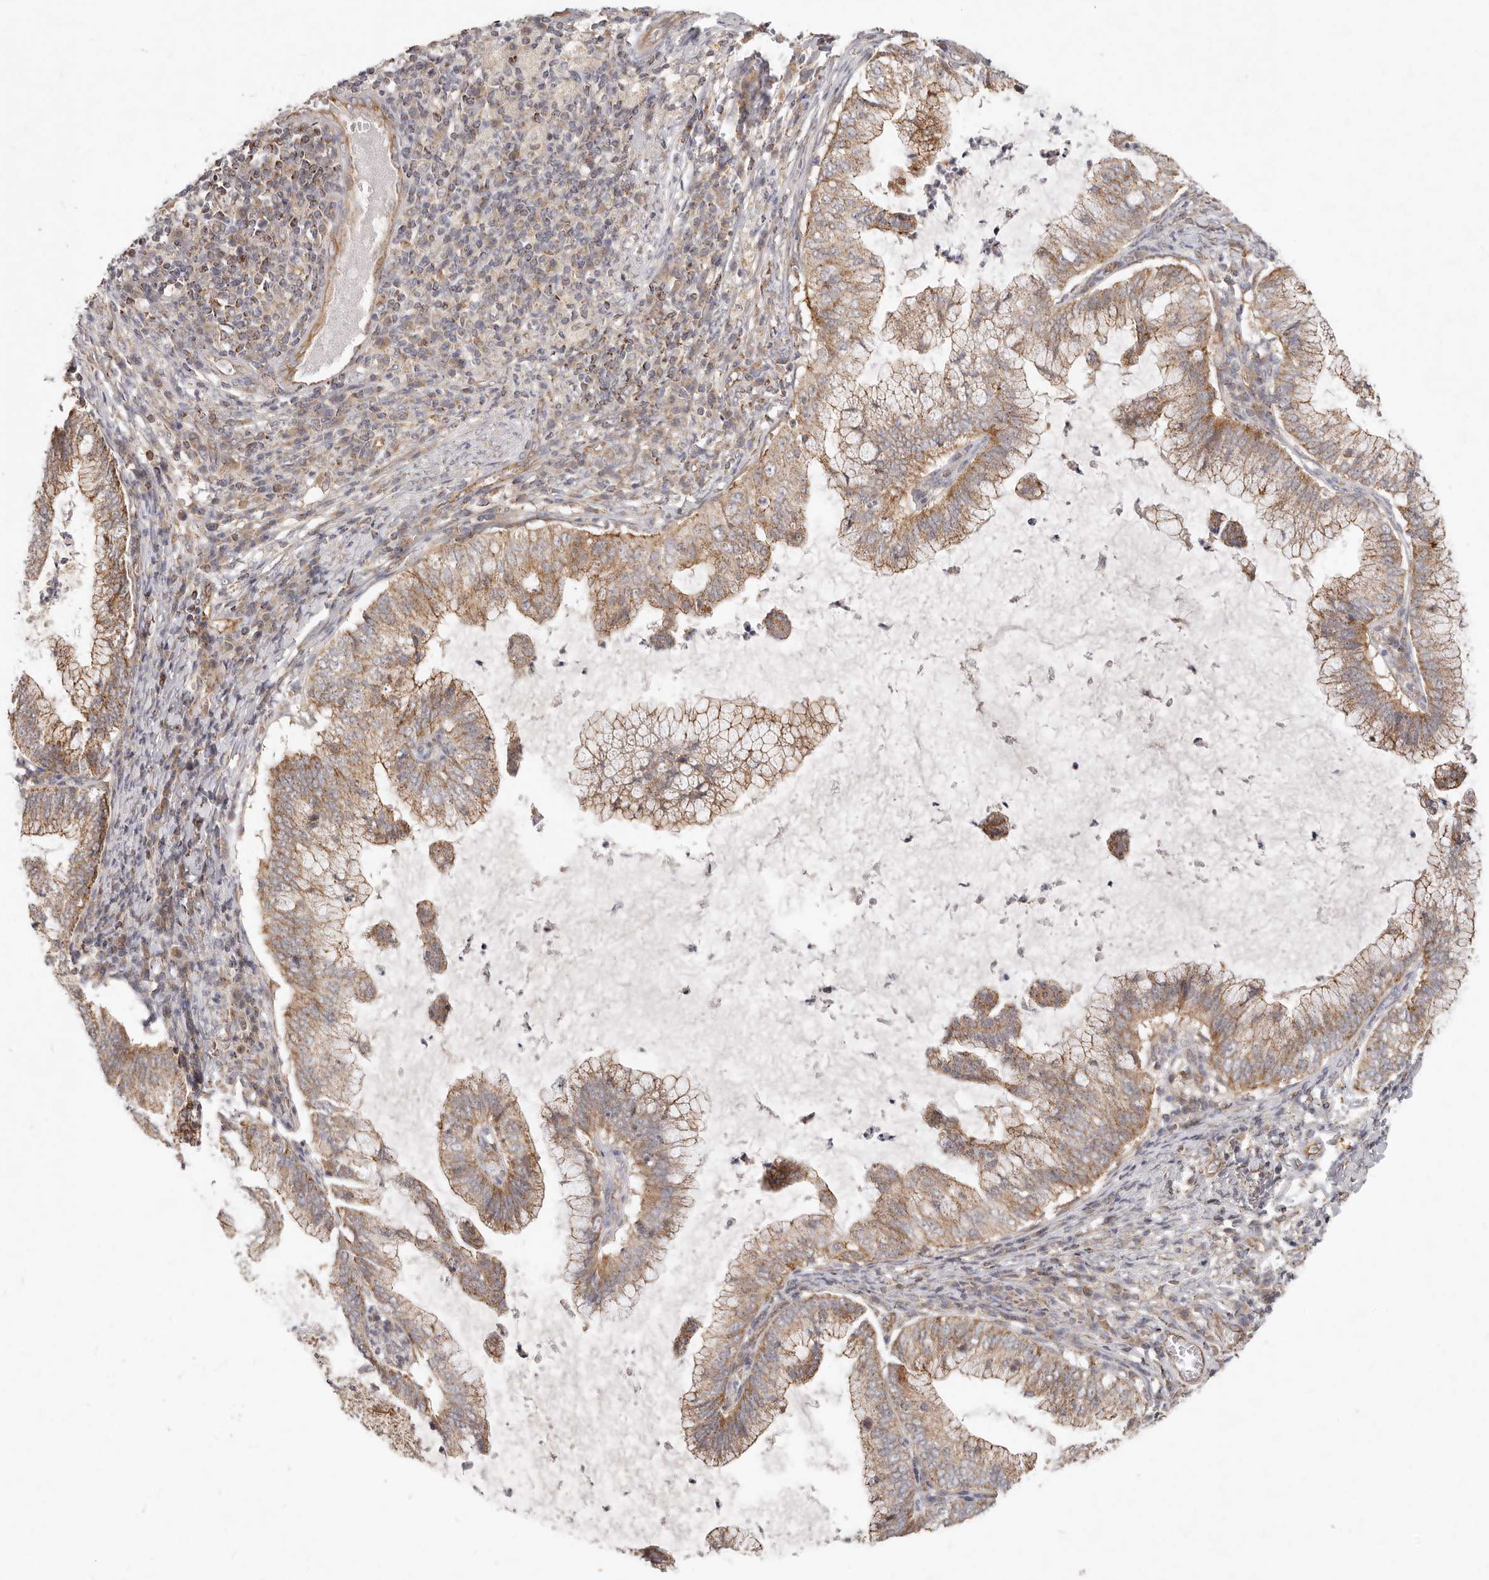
{"staining": {"intensity": "moderate", "quantity": ">75%", "location": "cytoplasmic/membranous"}, "tissue": "cervical cancer", "cell_type": "Tumor cells", "image_type": "cancer", "snomed": [{"axis": "morphology", "description": "Adenocarcinoma, NOS"}, {"axis": "topography", "description": "Cervix"}], "caption": "A photomicrograph of cervical adenocarcinoma stained for a protein exhibits moderate cytoplasmic/membranous brown staining in tumor cells.", "gene": "USP49", "patient": {"sex": "female", "age": 36}}